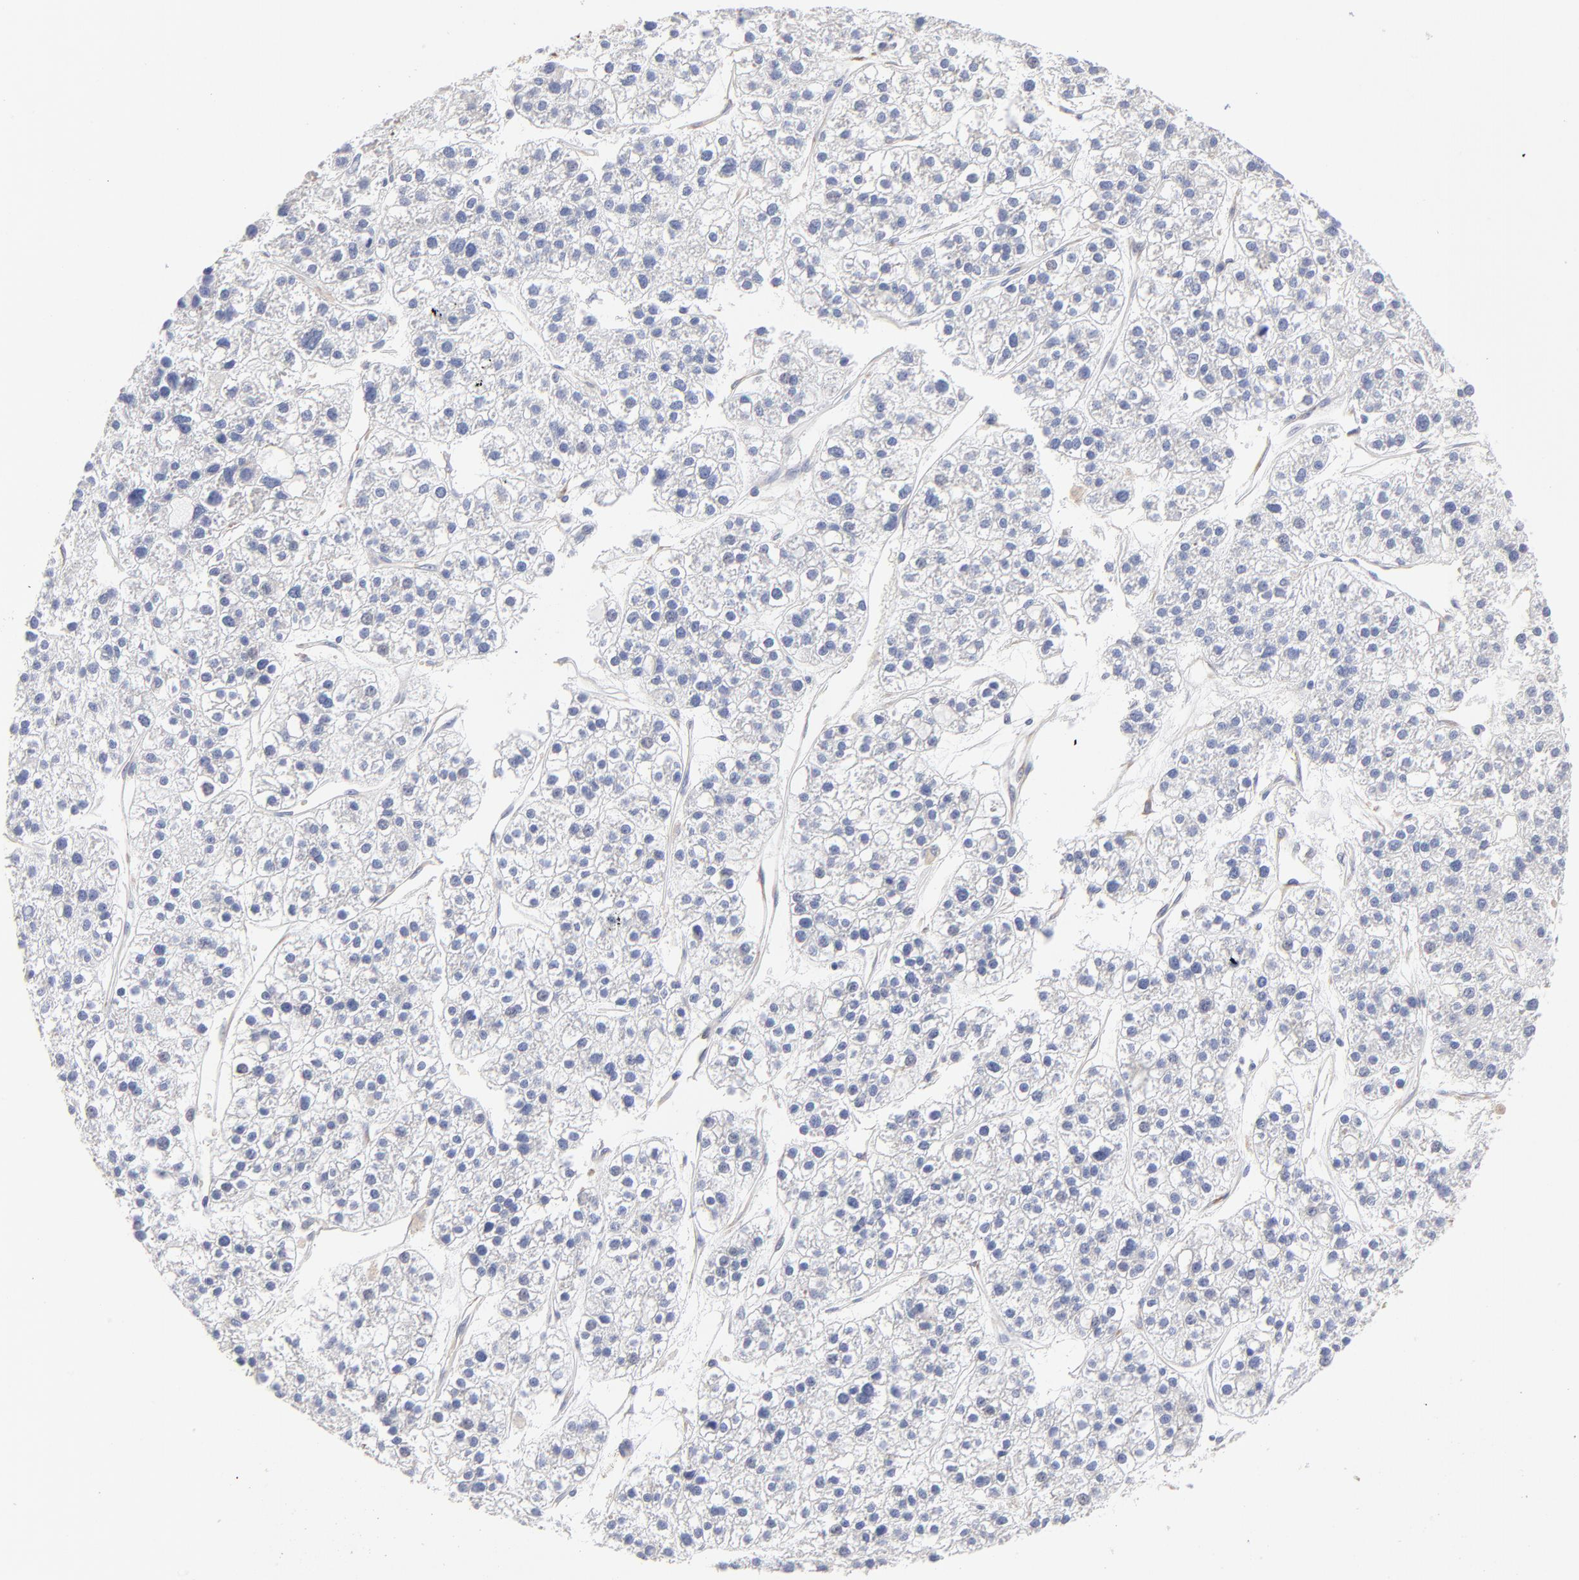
{"staining": {"intensity": "weak", "quantity": "<25%", "location": "cytoplasmic/membranous"}, "tissue": "liver cancer", "cell_type": "Tumor cells", "image_type": "cancer", "snomed": [{"axis": "morphology", "description": "Carcinoma, Hepatocellular, NOS"}, {"axis": "topography", "description": "Liver"}], "caption": "IHC of hepatocellular carcinoma (liver) demonstrates no positivity in tumor cells. The staining is performed using DAB brown chromogen with nuclei counter-stained in using hematoxylin.", "gene": "RPL3", "patient": {"sex": "female", "age": 85}}